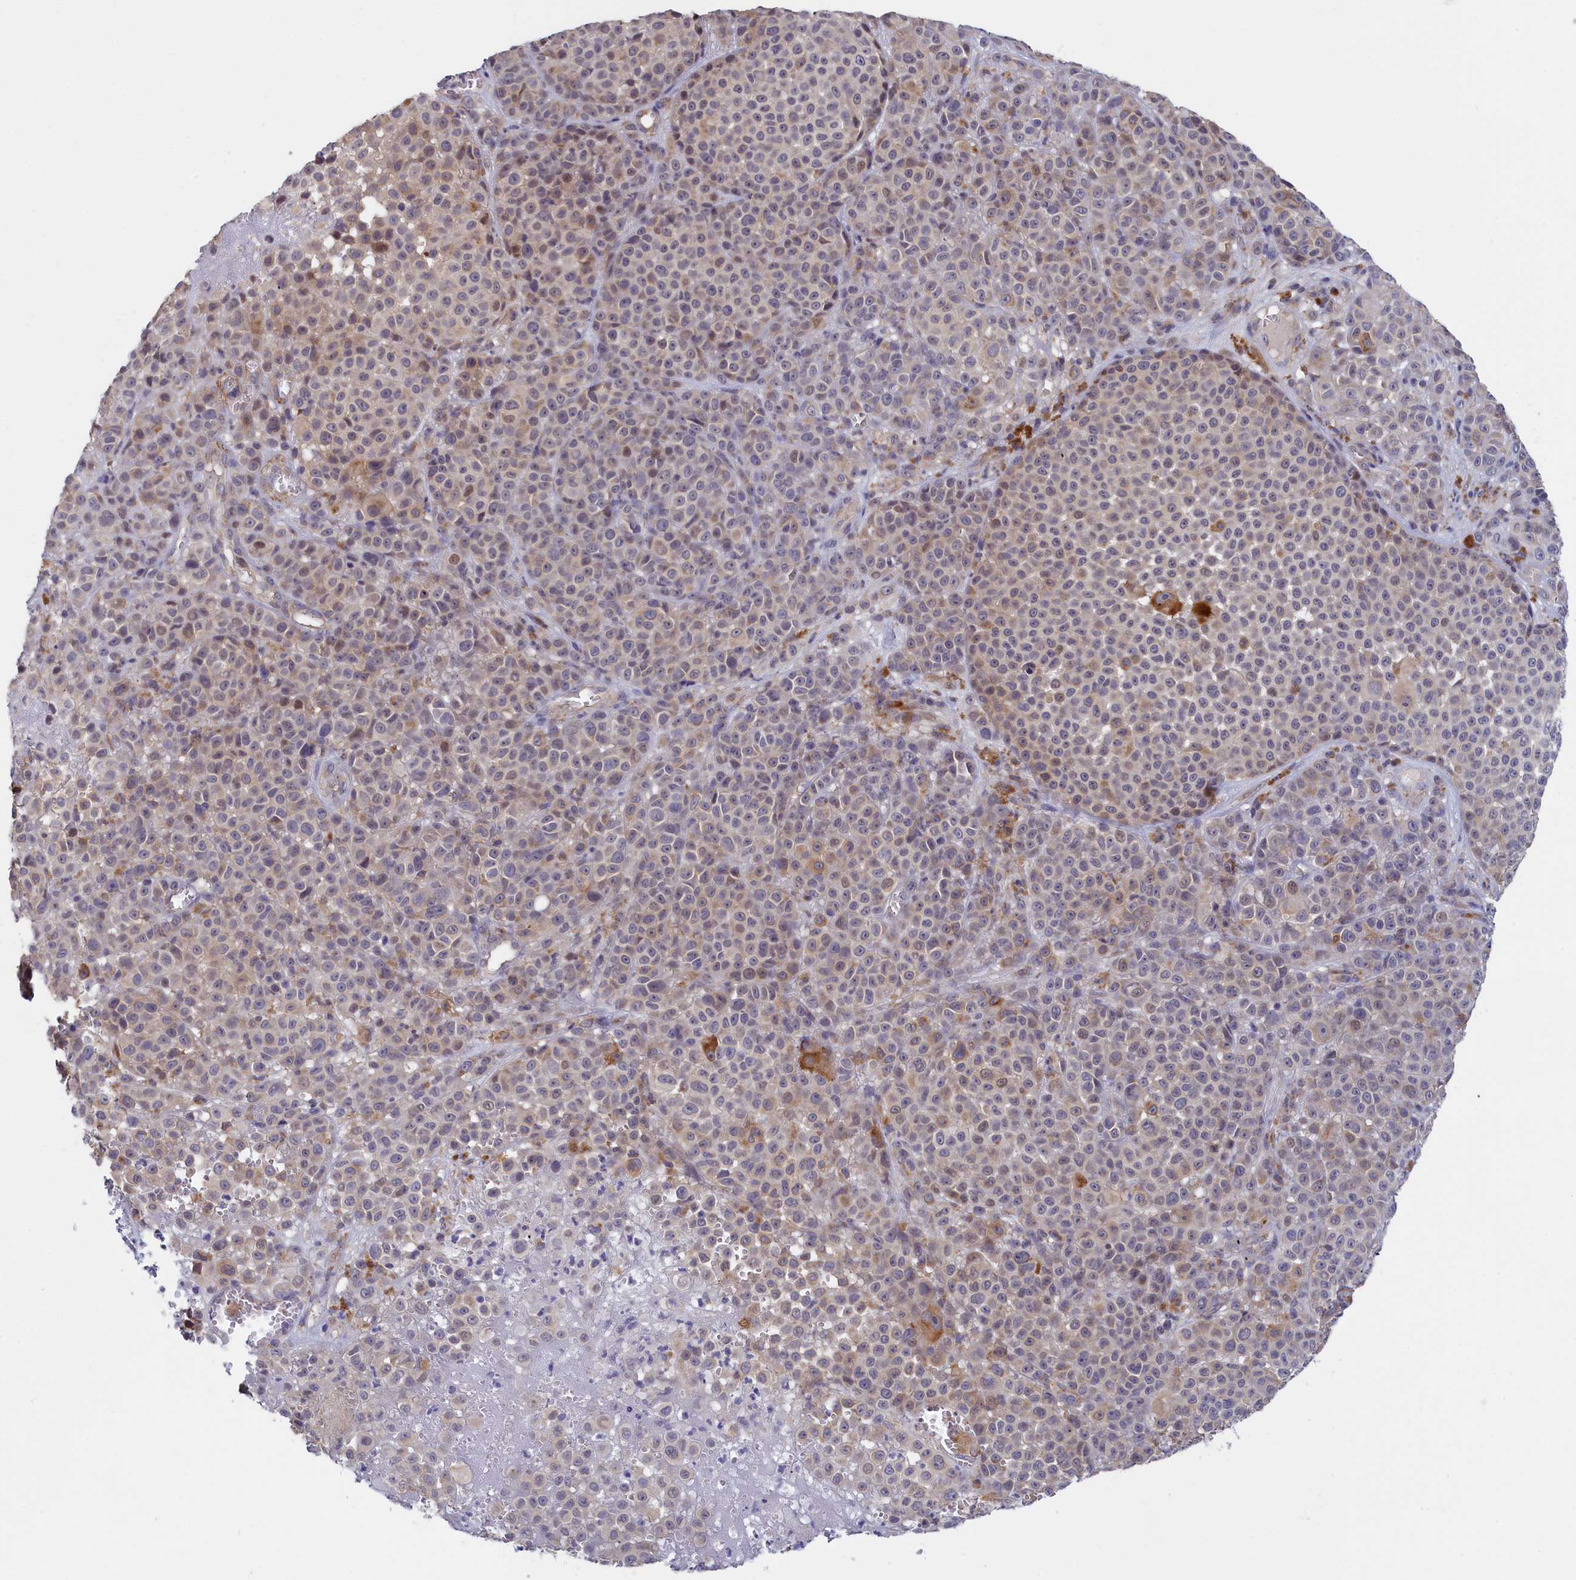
{"staining": {"intensity": "negative", "quantity": "none", "location": "none"}, "tissue": "melanoma", "cell_type": "Tumor cells", "image_type": "cancer", "snomed": [{"axis": "morphology", "description": "Malignant melanoma, NOS"}, {"axis": "topography", "description": "Skin"}], "caption": "There is no significant staining in tumor cells of melanoma.", "gene": "COL19A1", "patient": {"sex": "female", "age": 94}}